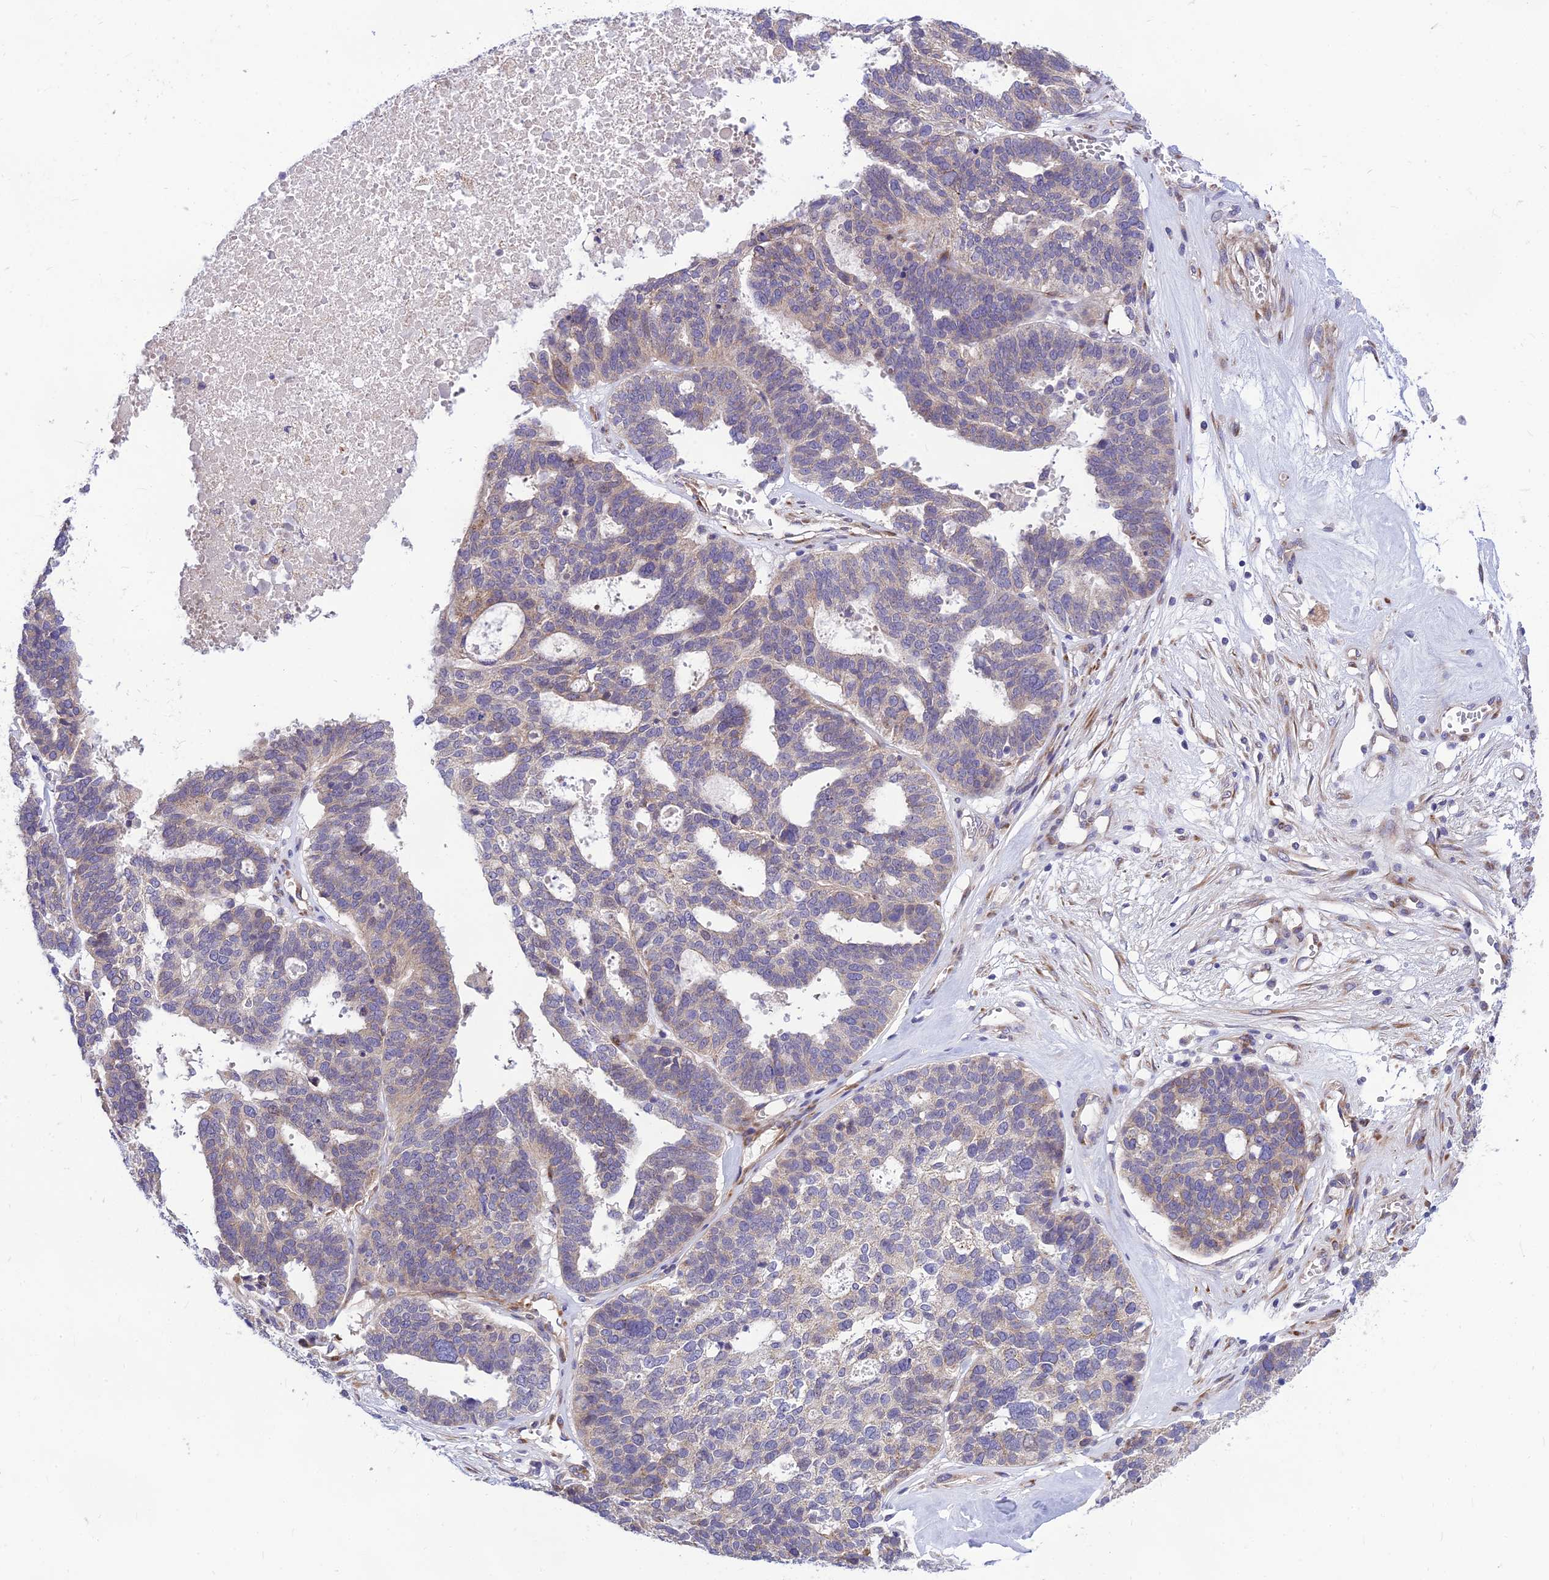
{"staining": {"intensity": "weak", "quantity": "<25%", "location": "cytoplasmic/membranous"}, "tissue": "ovarian cancer", "cell_type": "Tumor cells", "image_type": "cancer", "snomed": [{"axis": "morphology", "description": "Cystadenocarcinoma, serous, NOS"}, {"axis": "topography", "description": "Ovary"}], "caption": "Protein analysis of serous cystadenocarcinoma (ovarian) exhibits no significant expression in tumor cells.", "gene": "PTCD2", "patient": {"sex": "female", "age": 59}}